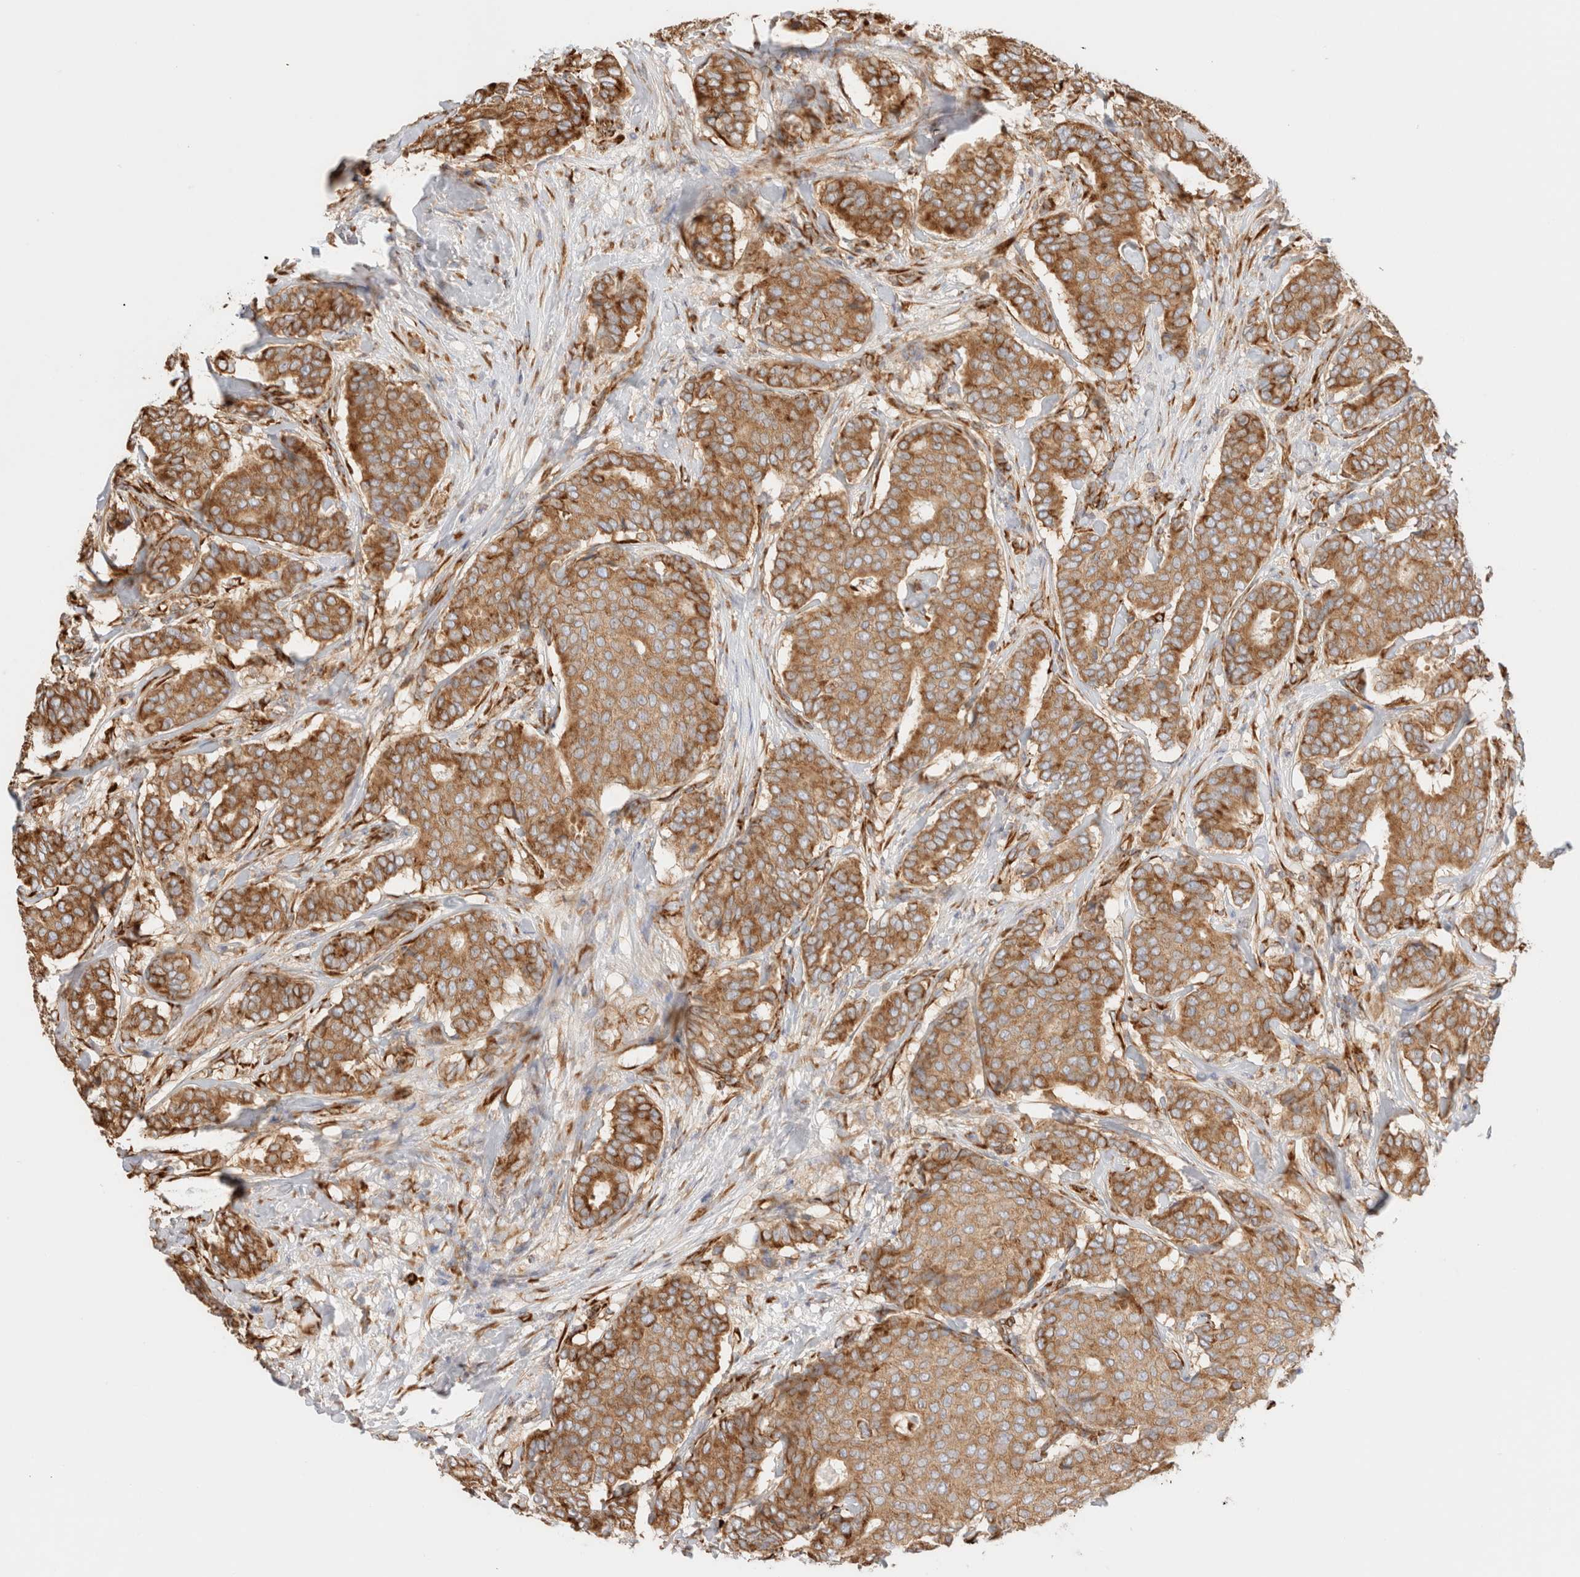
{"staining": {"intensity": "moderate", "quantity": ">75%", "location": "cytoplasmic/membranous"}, "tissue": "breast cancer", "cell_type": "Tumor cells", "image_type": "cancer", "snomed": [{"axis": "morphology", "description": "Duct carcinoma"}, {"axis": "topography", "description": "Breast"}], "caption": "DAB immunohistochemical staining of infiltrating ductal carcinoma (breast) shows moderate cytoplasmic/membranous protein staining in approximately >75% of tumor cells.", "gene": "ZC2HC1A", "patient": {"sex": "female", "age": 75}}